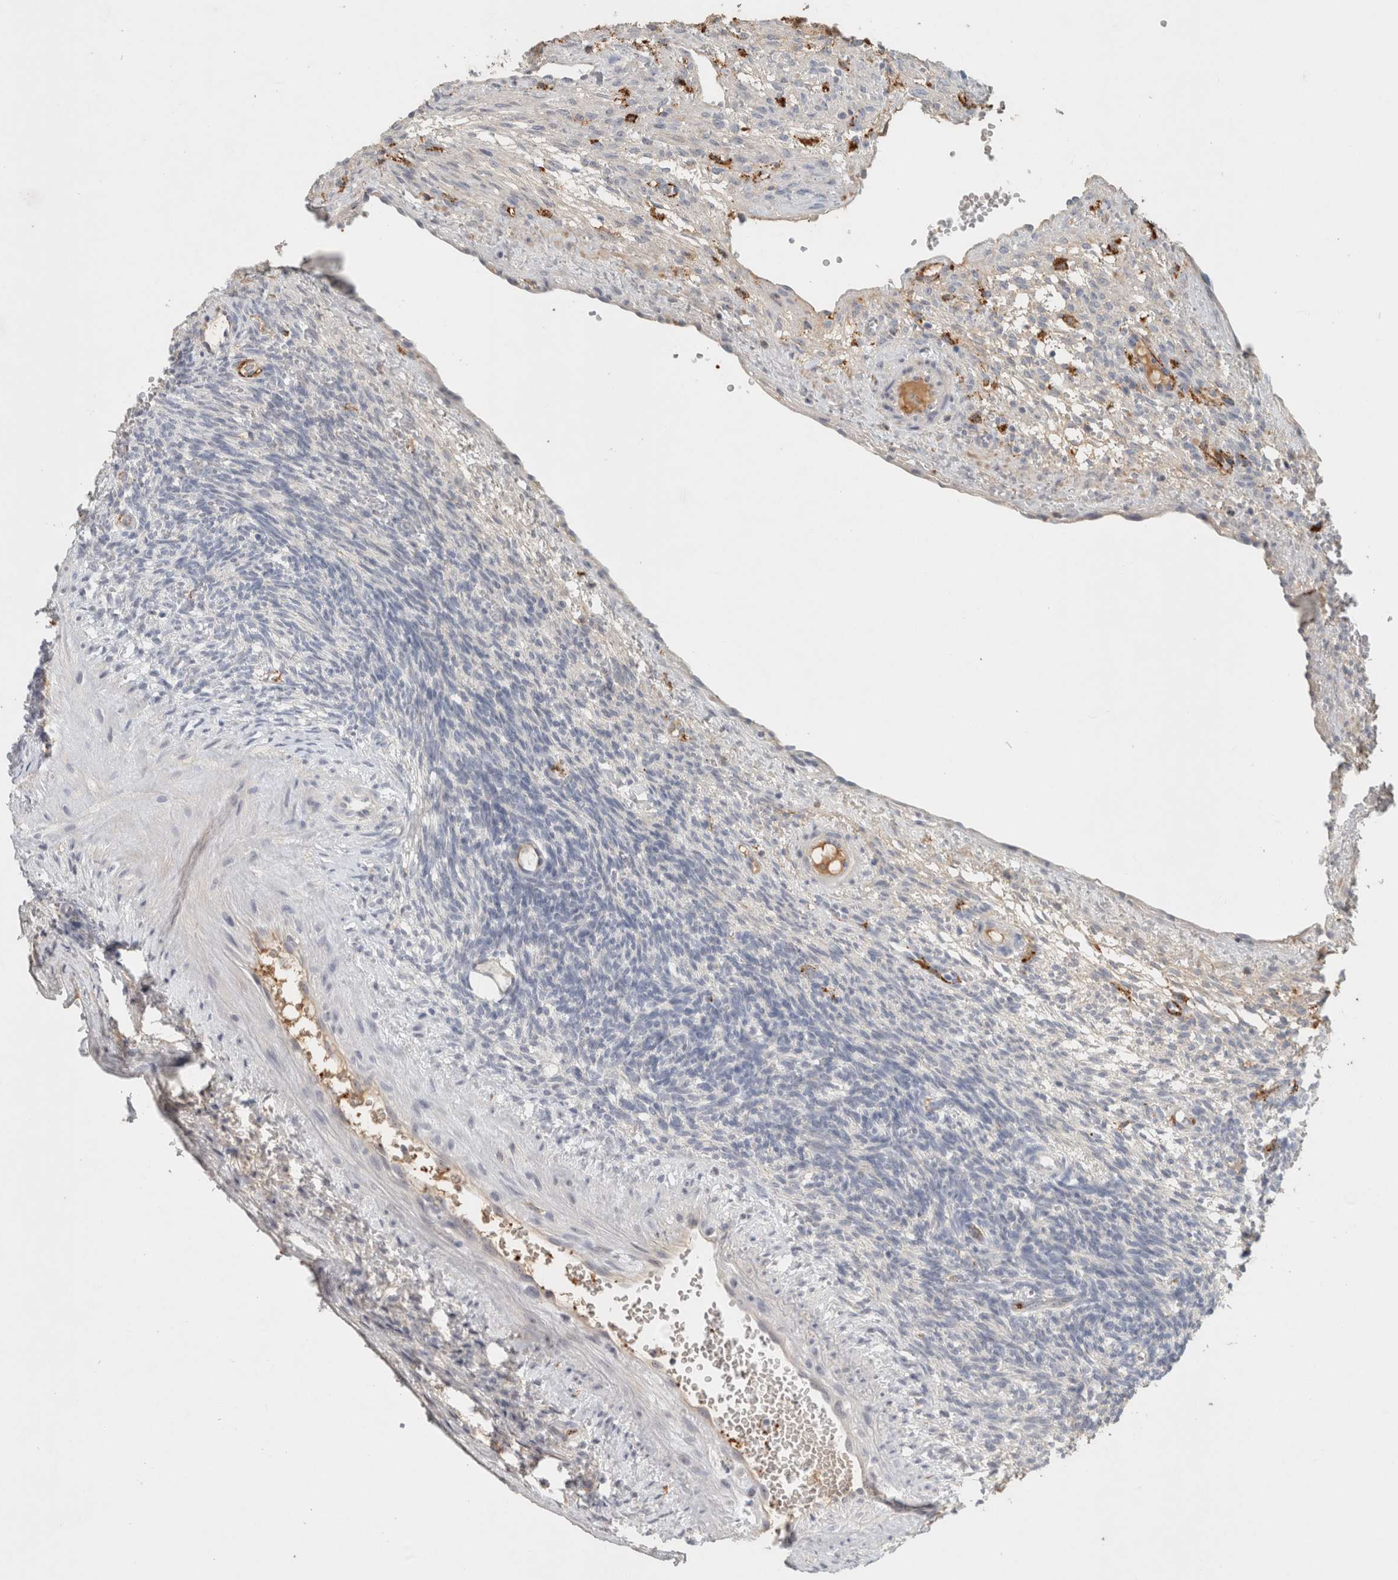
{"staining": {"intensity": "negative", "quantity": "none", "location": "none"}, "tissue": "ovary", "cell_type": "Follicle cells", "image_type": "normal", "snomed": [{"axis": "morphology", "description": "Normal tissue, NOS"}, {"axis": "topography", "description": "Ovary"}], "caption": "An immunohistochemistry micrograph of benign ovary is shown. There is no staining in follicle cells of ovary.", "gene": "CD36", "patient": {"sex": "female", "age": 34}}